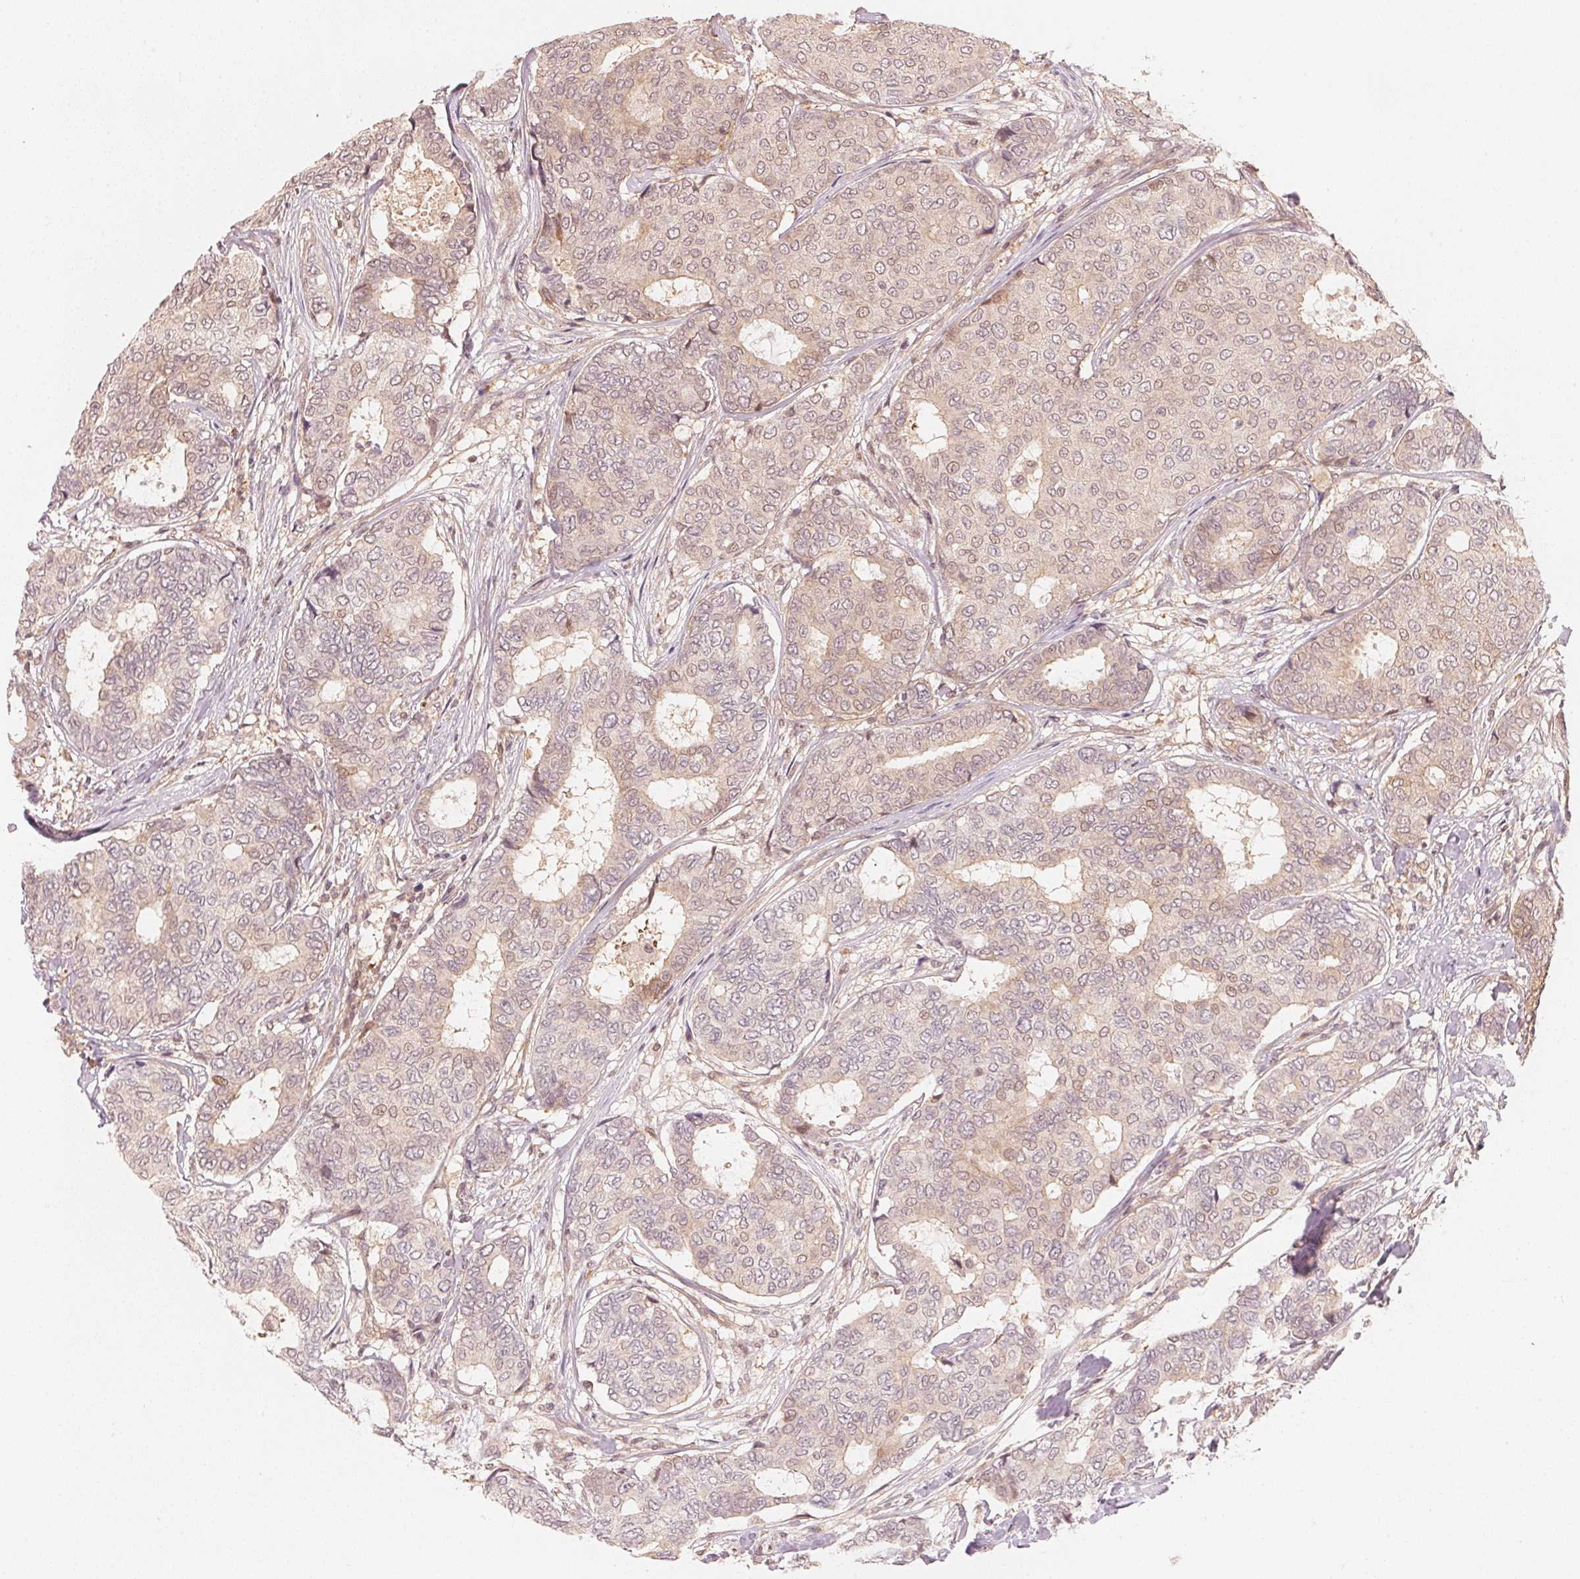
{"staining": {"intensity": "weak", "quantity": "<25%", "location": "cytoplasmic/membranous"}, "tissue": "breast cancer", "cell_type": "Tumor cells", "image_type": "cancer", "snomed": [{"axis": "morphology", "description": "Duct carcinoma"}, {"axis": "topography", "description": "Breast"}], "caption": "Micrograph shows no significant protein positivity in tumor cells of breast cancer.", "gene": "PRKN", "patient": {"sex": "female", "age": 75}}